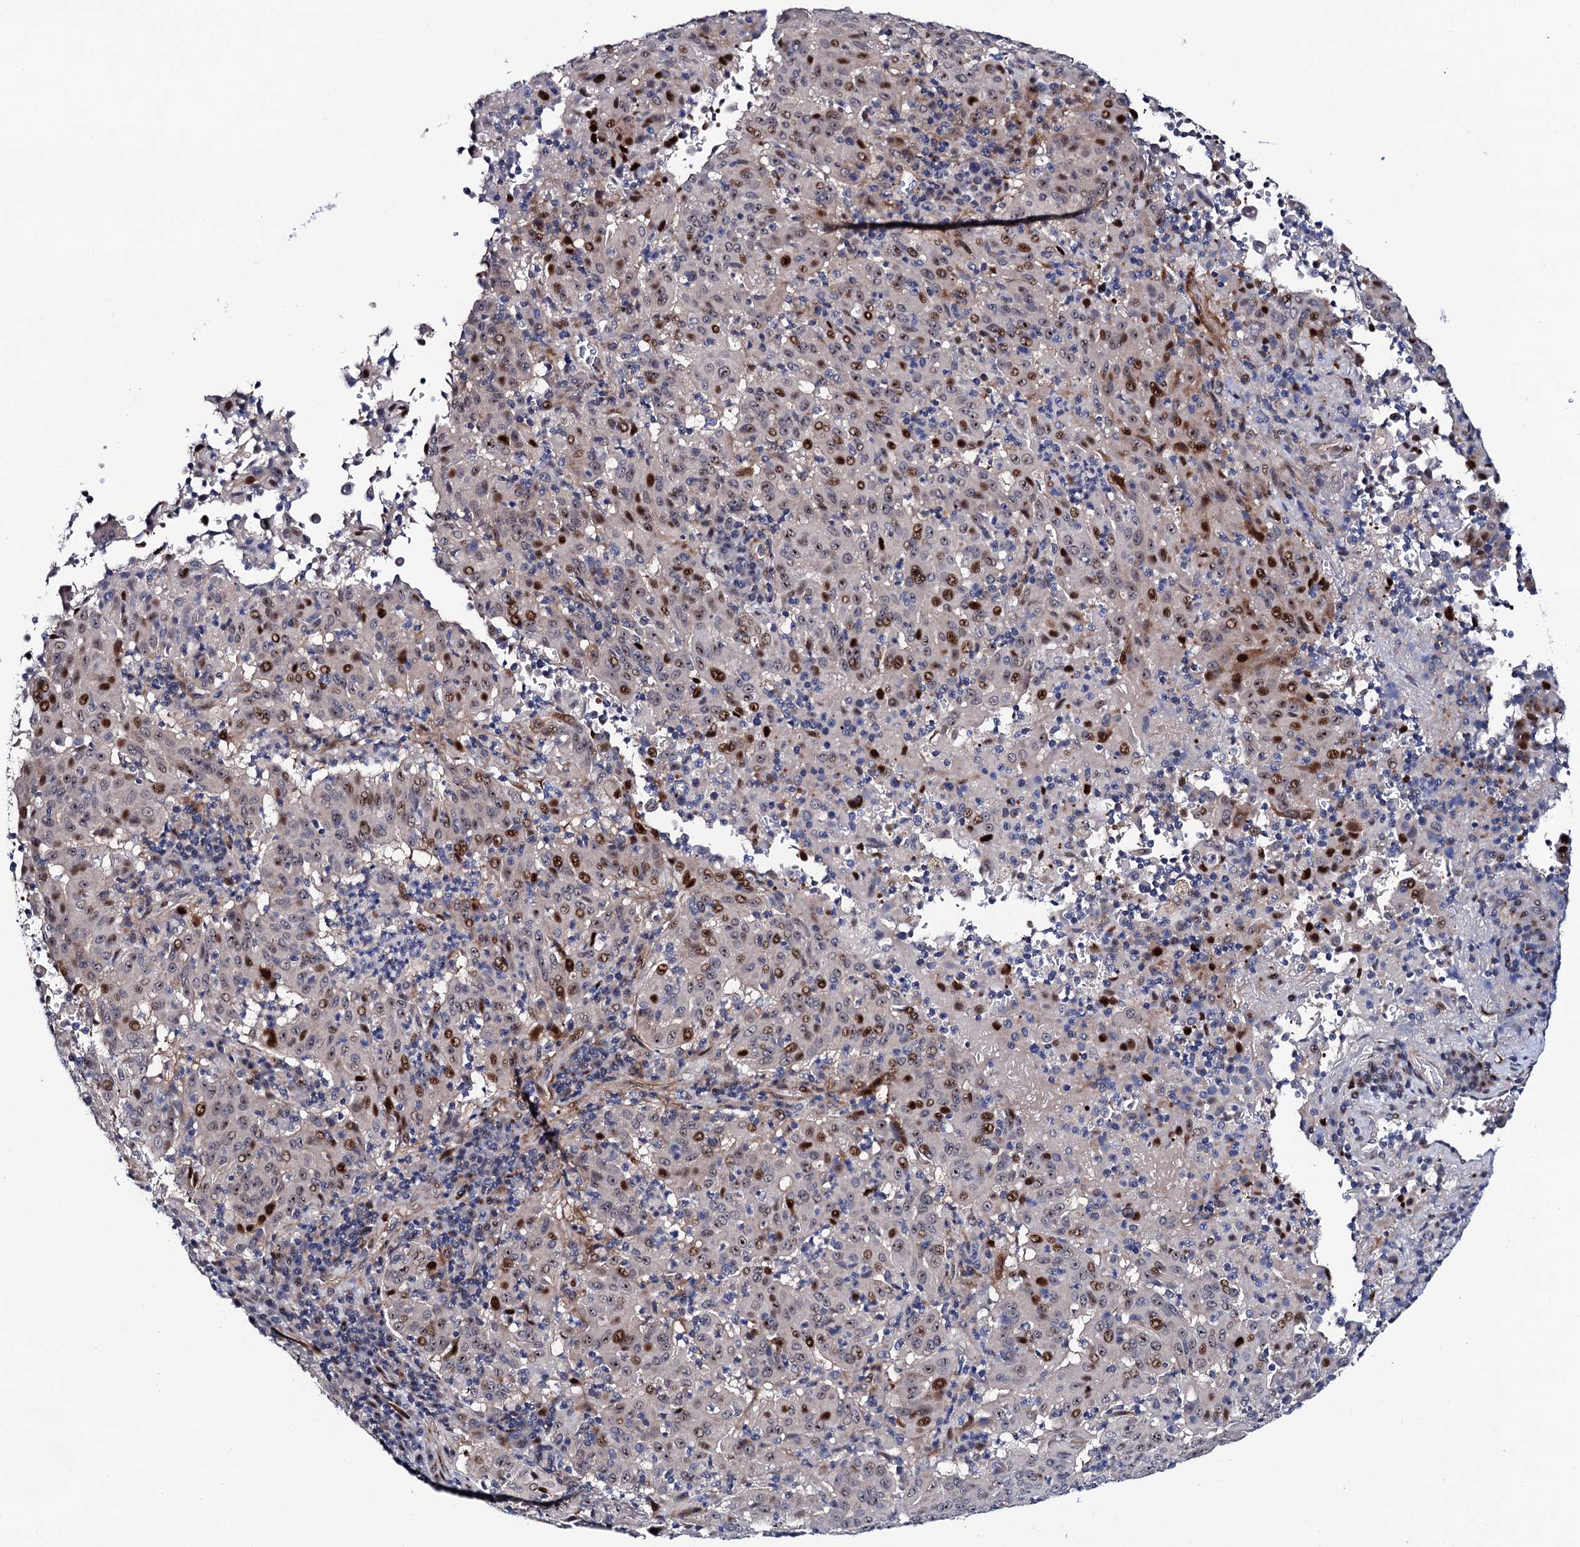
{"staining": {"intensity": "strong", "quantity": "<25%", "location": "nuclear"}, "tissue": "pancreatic cancer", "cell_type": "Tumor cells", "image_type": "cancer", "snomed": [{"axis": "morphology", "description": "Adenocarcinoma, NOS"}, {"axis": "topography", "description": "Pancreas"}], "caption": "Immunohistochemistry (IHC) (DAB (3,3'-diaminobenzidine)) staining of pancreatic cancer (adenocarcinoma) exhibits strong nuclear protein staining in about <25% of tumor cells.", "gene": "TRMT112", "patient": {"sex": "male", "age": 63}}